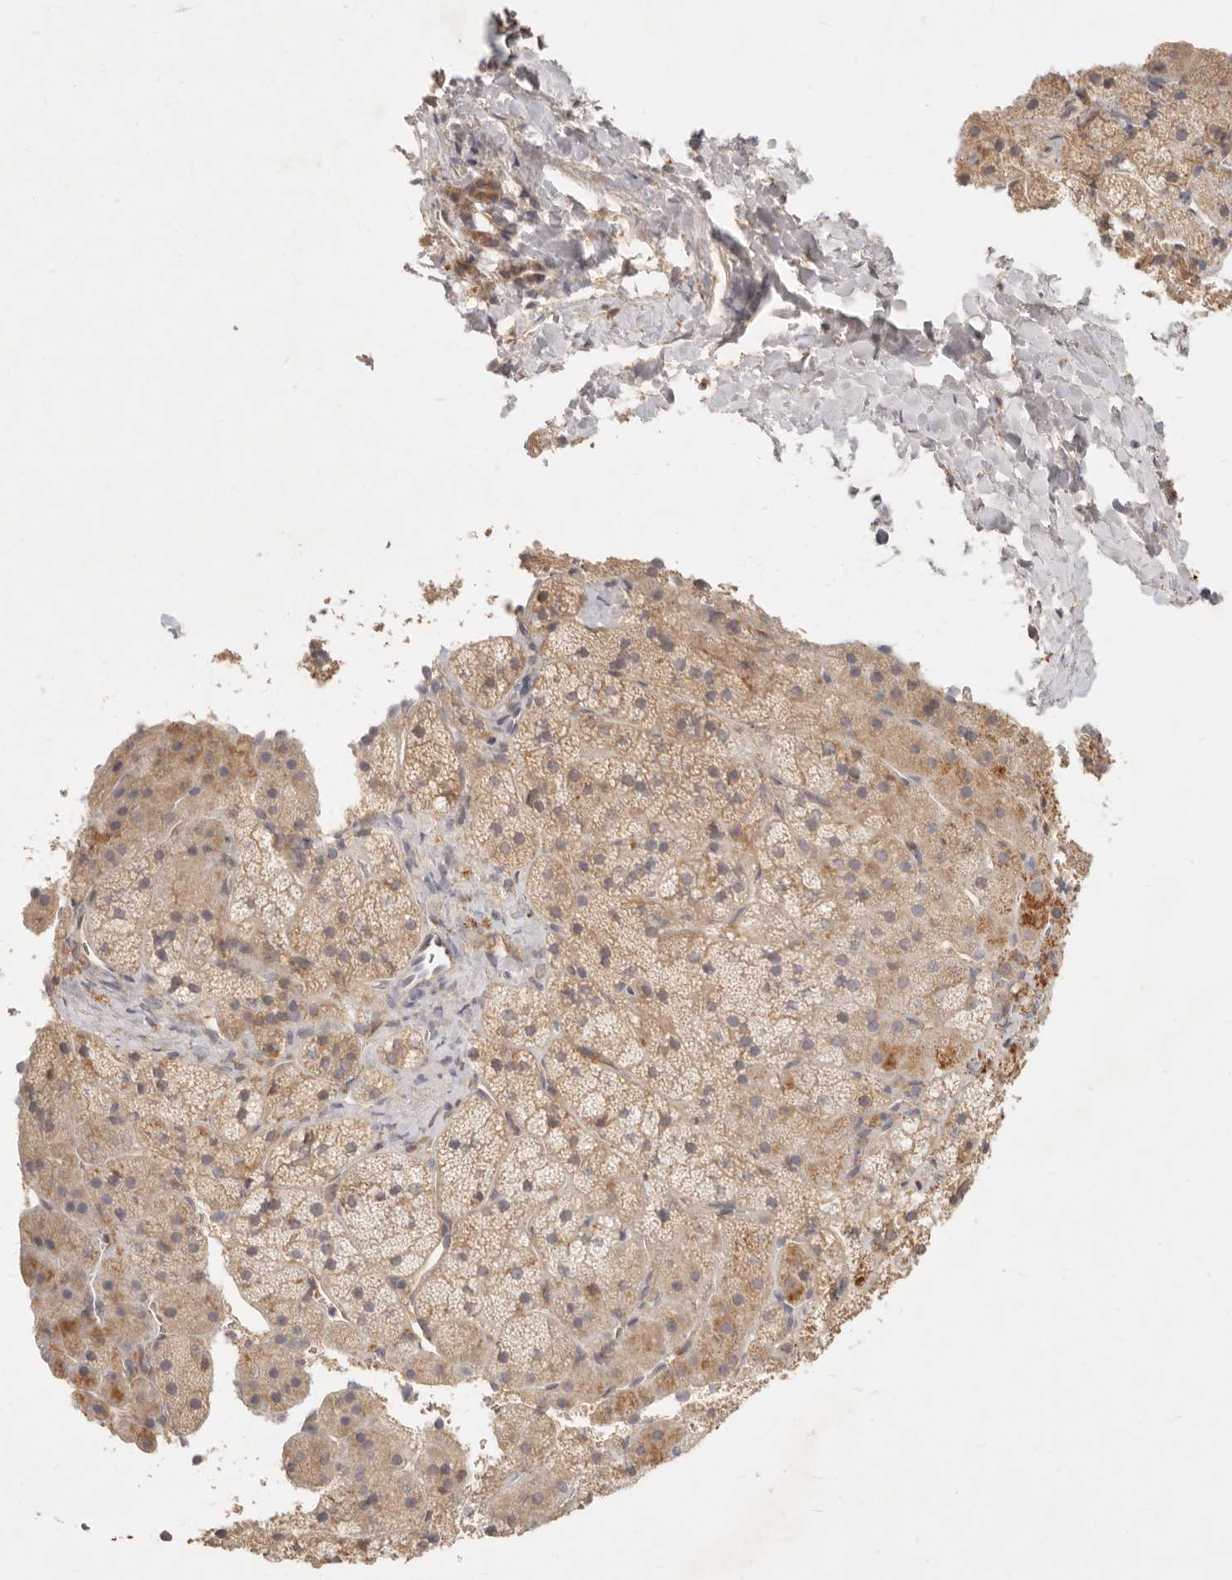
{"staining": {"intensity": "moderate", "quantity": ">75%", "location": "cytoplasmic/membranous"}, "tissue": "adrenal gland", "cell_type": "Glandular cells", "image_type": "normal", "snomed": [{"axis": "morphology", "description": "Normal tissue, NOS"}, {"axis": "topography", "description": "Adrenal gland"}], "caption": "Immunohistochemical staining of normal human adrenal gland shows medium levels of moderate cytoplasmic/membranous staining in about >75% of glandular cells.", "gene": "NECAP2", "patient": {"sex": "female", "age": 44}}